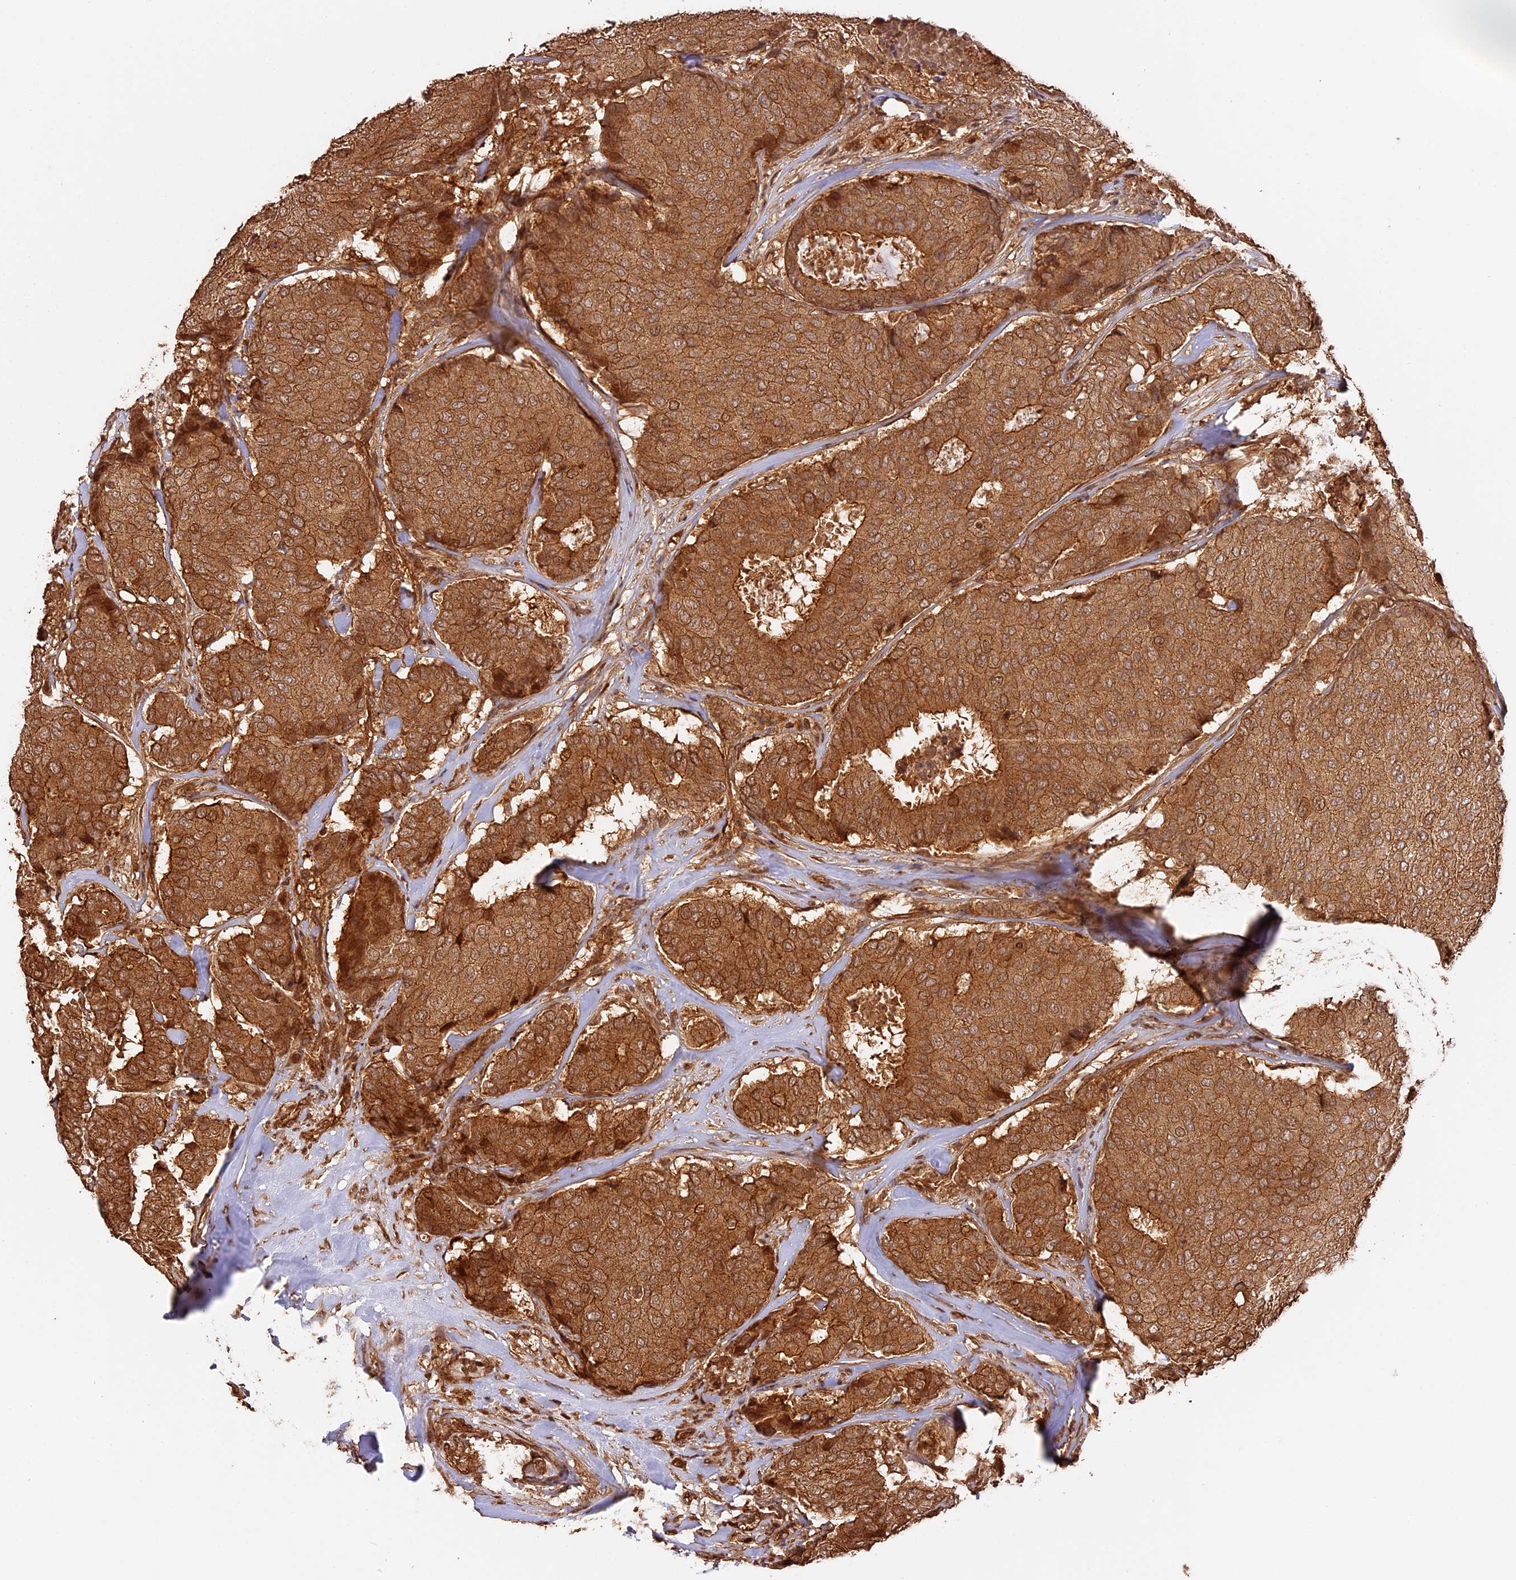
{"staining": {"intensity": "moderate", "quantity": ">75%", "location": "cytoplasmic/membranous"}, "tissue": "breast cancer", "cell_type": "Tumor cells", "image_type": "cancer", "snomed": [{"axis": "morphology", "description": "Duct carcinoma"}, {"axis": "topography", "description": "Breast"}], "caption": "IHC (DAB (3,3'-diaminobenzidine)) staining of breast cancer (intraductal carcinoma) demonstrates moderate cytoplasmic/membranous protein staining in about >75% of tumor cells.", "gene": "PPP1R37", "patient": {"sex": "female", "age": 75}}